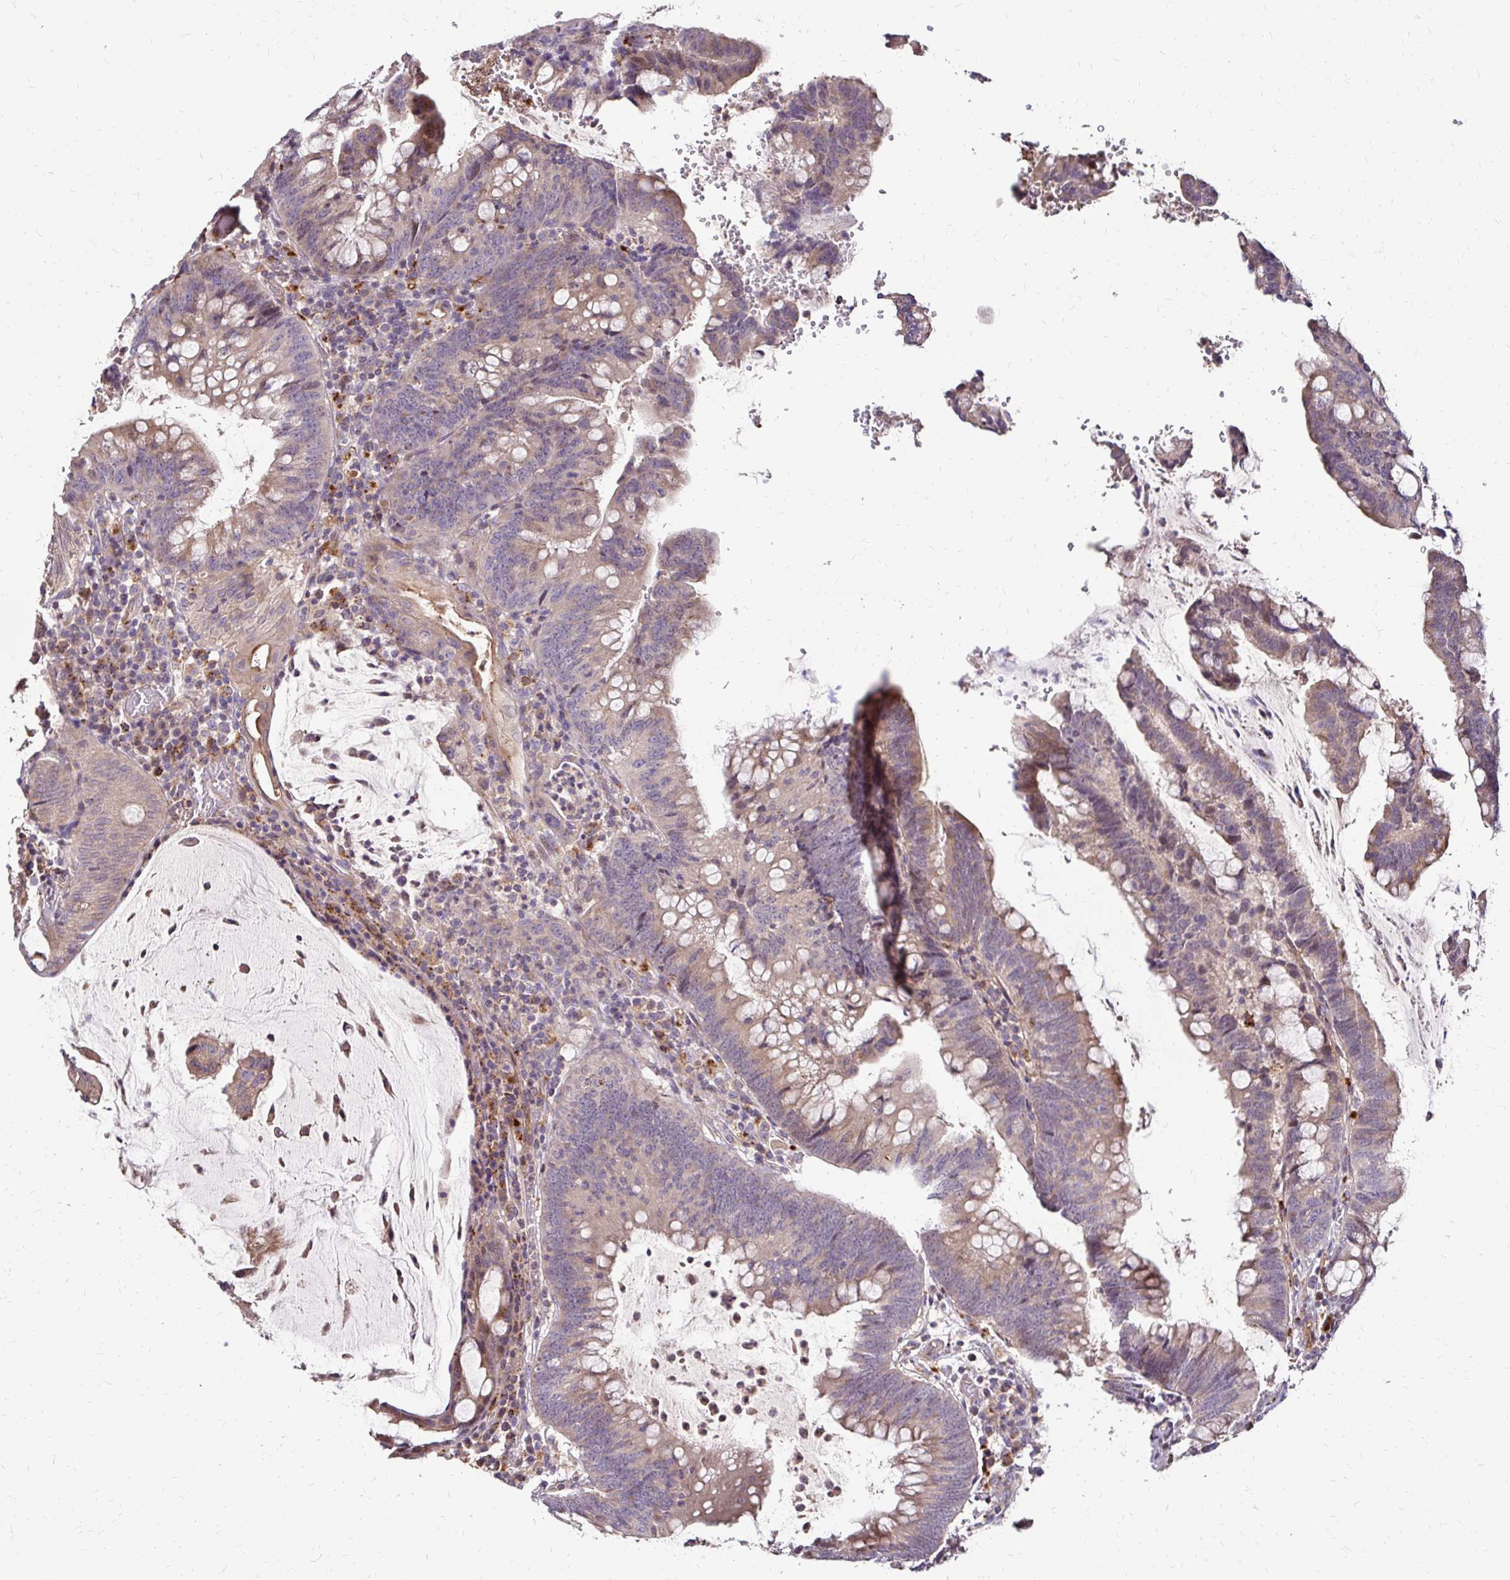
{"staining": {"intensity": "weak", "quantity": "25%-75%", "location": "cytoplasmic/membranous"}, "tissue": "colorectal cancer", "cell_type": "Tumor cells", "image_type": "cancer", "snomed": [{"axis": "morphology", "description": "Adenocarcinoma, NOS"}, {"axis": "topography", "description": "Colon"}], "caption": "High-power microscopy captured an immunohistochemistry (IHC) photomicrograph of colorectal adenocarcinoma, revealing weak cytoplasmic/membranous positivity in about 25%-75% of tumor cells. (DAB (3,3'-diaminobenzidine) = brown stain, brightfield microscopy at high magnification).", "gene": "IDUA", "patient": {"sex": "male", "age": 62}}